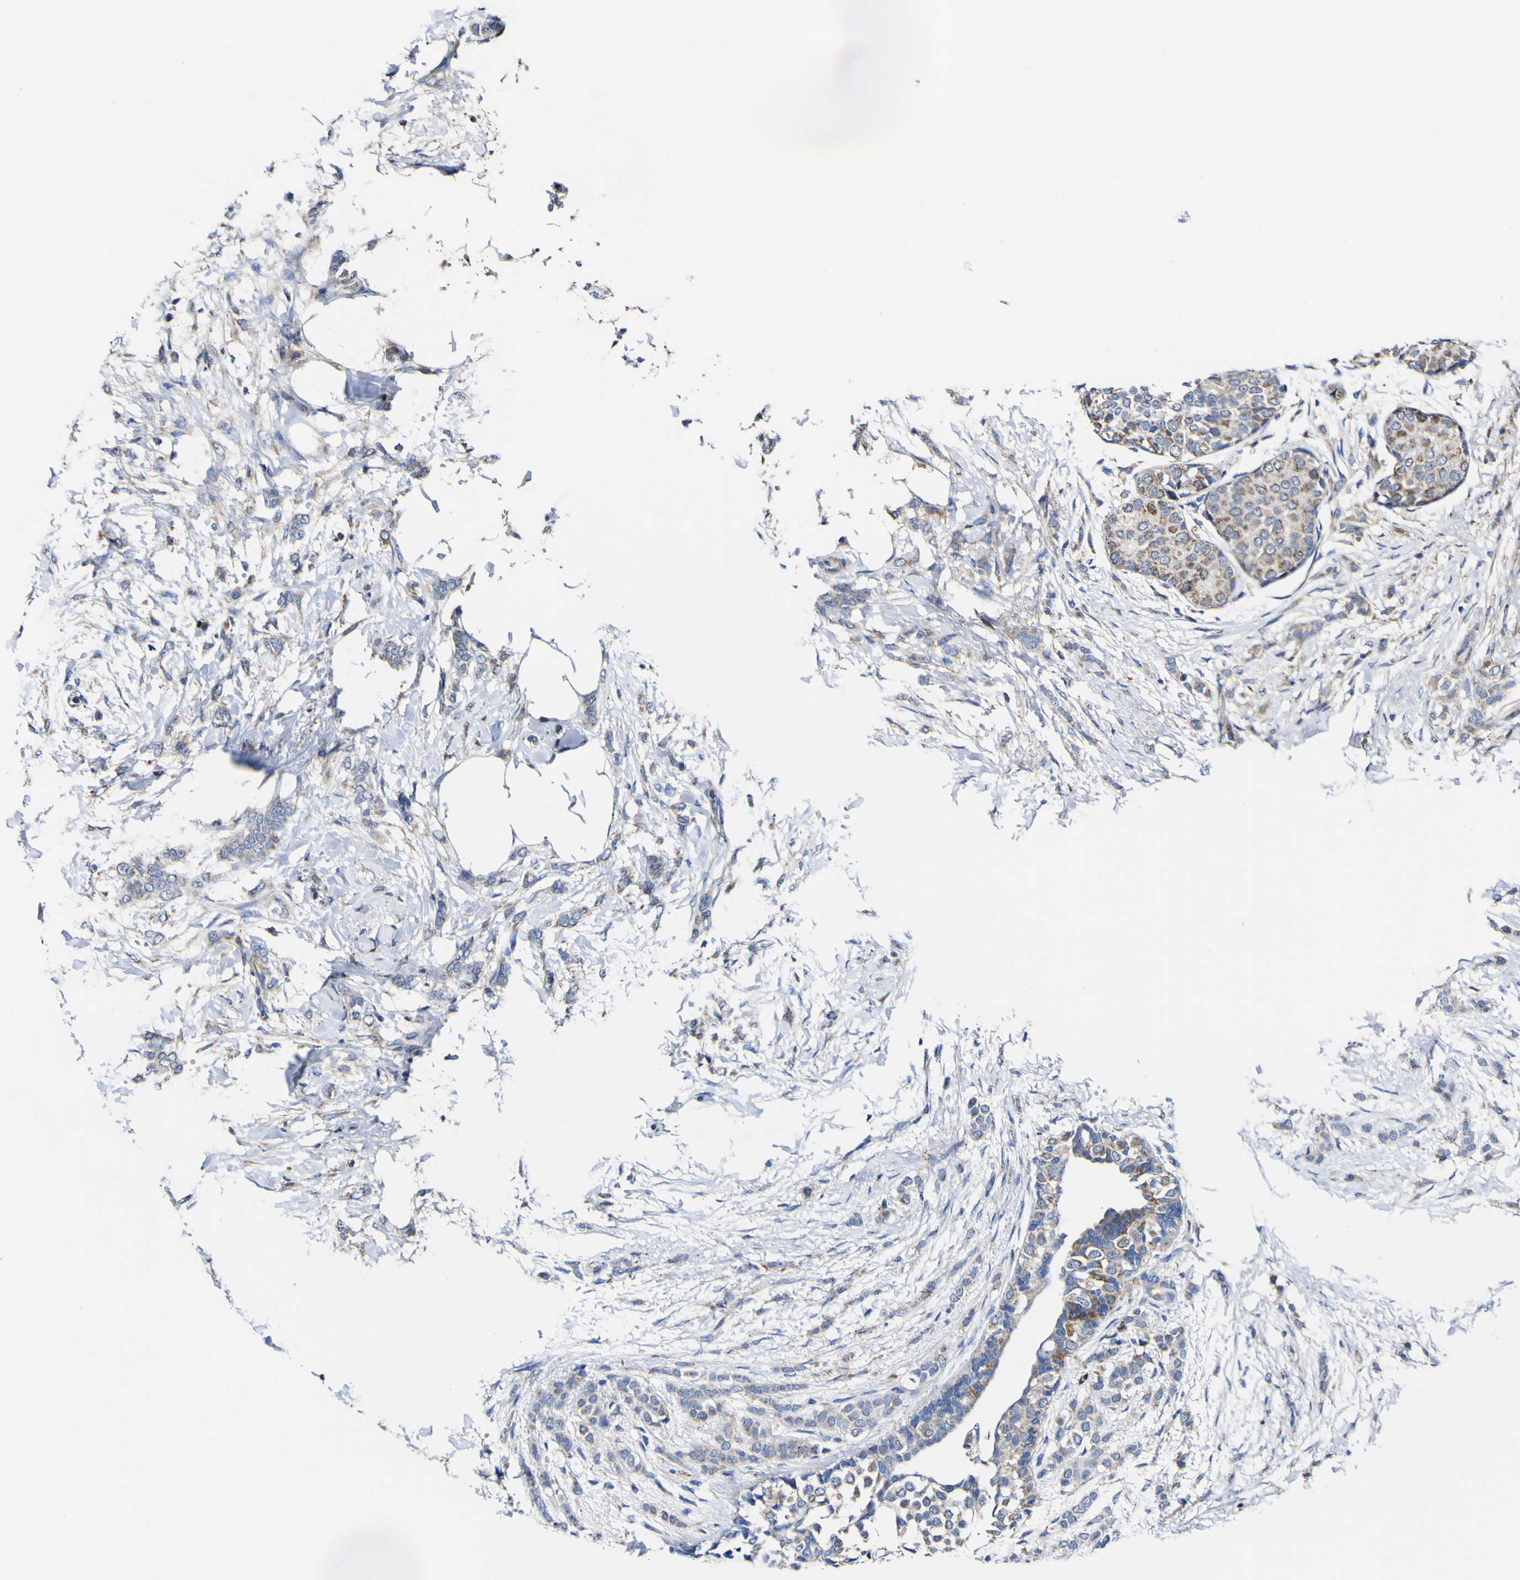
{"staining": {"intensity": "weak", "quantity": "25%-75%", "location": "cytoplasmic/membranous"}, "tissue": "breast cancer", "cell_type": "Tumor cells", "image_type": "cancer", "snomed": [{"axis": "morphology", "description": "Lobular carcinoma, in situ"}, {"axis": "morphology", "description": "Lobular carcinoma"}, {"axis": "topography", "description": "Breast"}], "caption": "Protein staining of breast cancer tissue displays weak cytoplasmic/membranous expression in about 25%-75% of tumor cells.", "gene": "CCDC90B", "patient": {"sex": "female", "age": 41}}